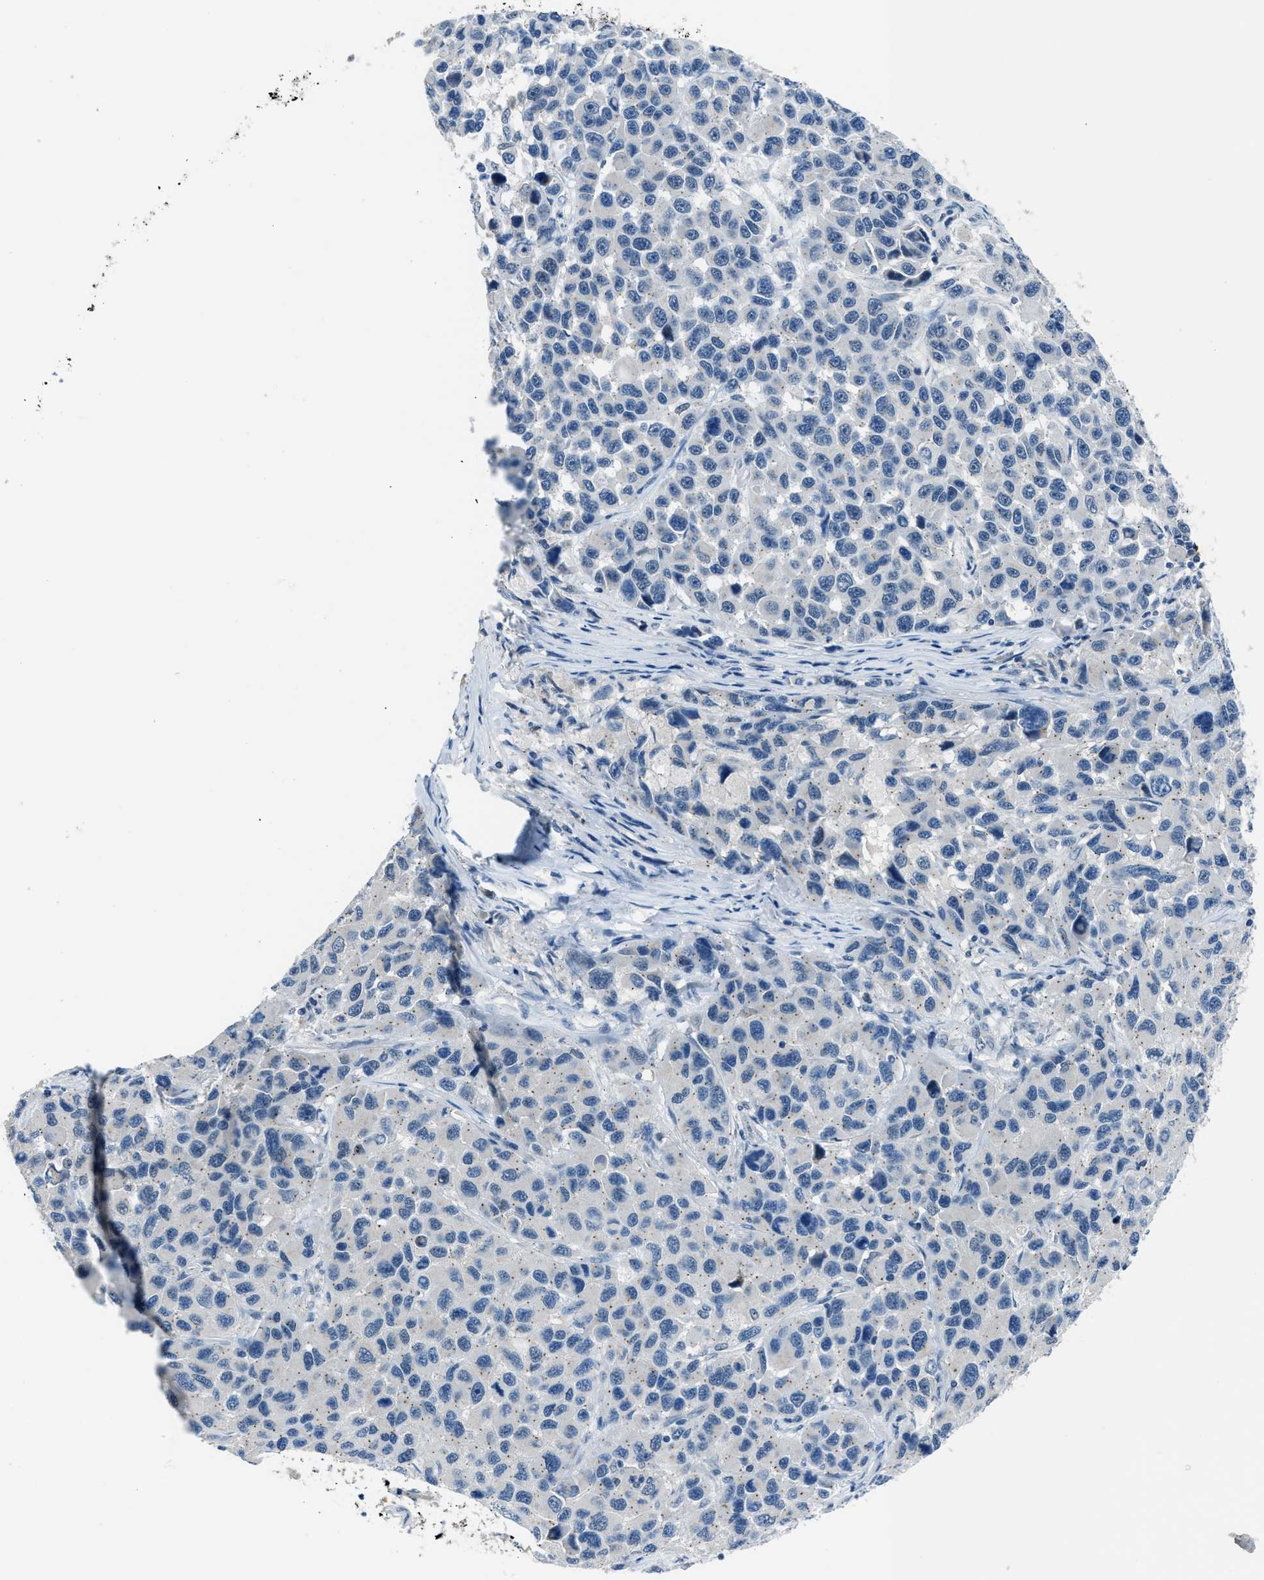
{"staining": {"intensity": "negative", "quantity": "none", "location": "none"}, "tissue": "melanoma", "cell_type": "Tumor cells", "image_type": "cancer", "snomed": [{"axis": "morphology", "description": "Malignant melanoma, NOS"}, {"axis": "topography", "description": "Skin"}], "caption": "Tumor cells show no significant staining in malignant melanoma.", "gene": "DUSP19", "patient": {"sex": "male", "age": 53}}